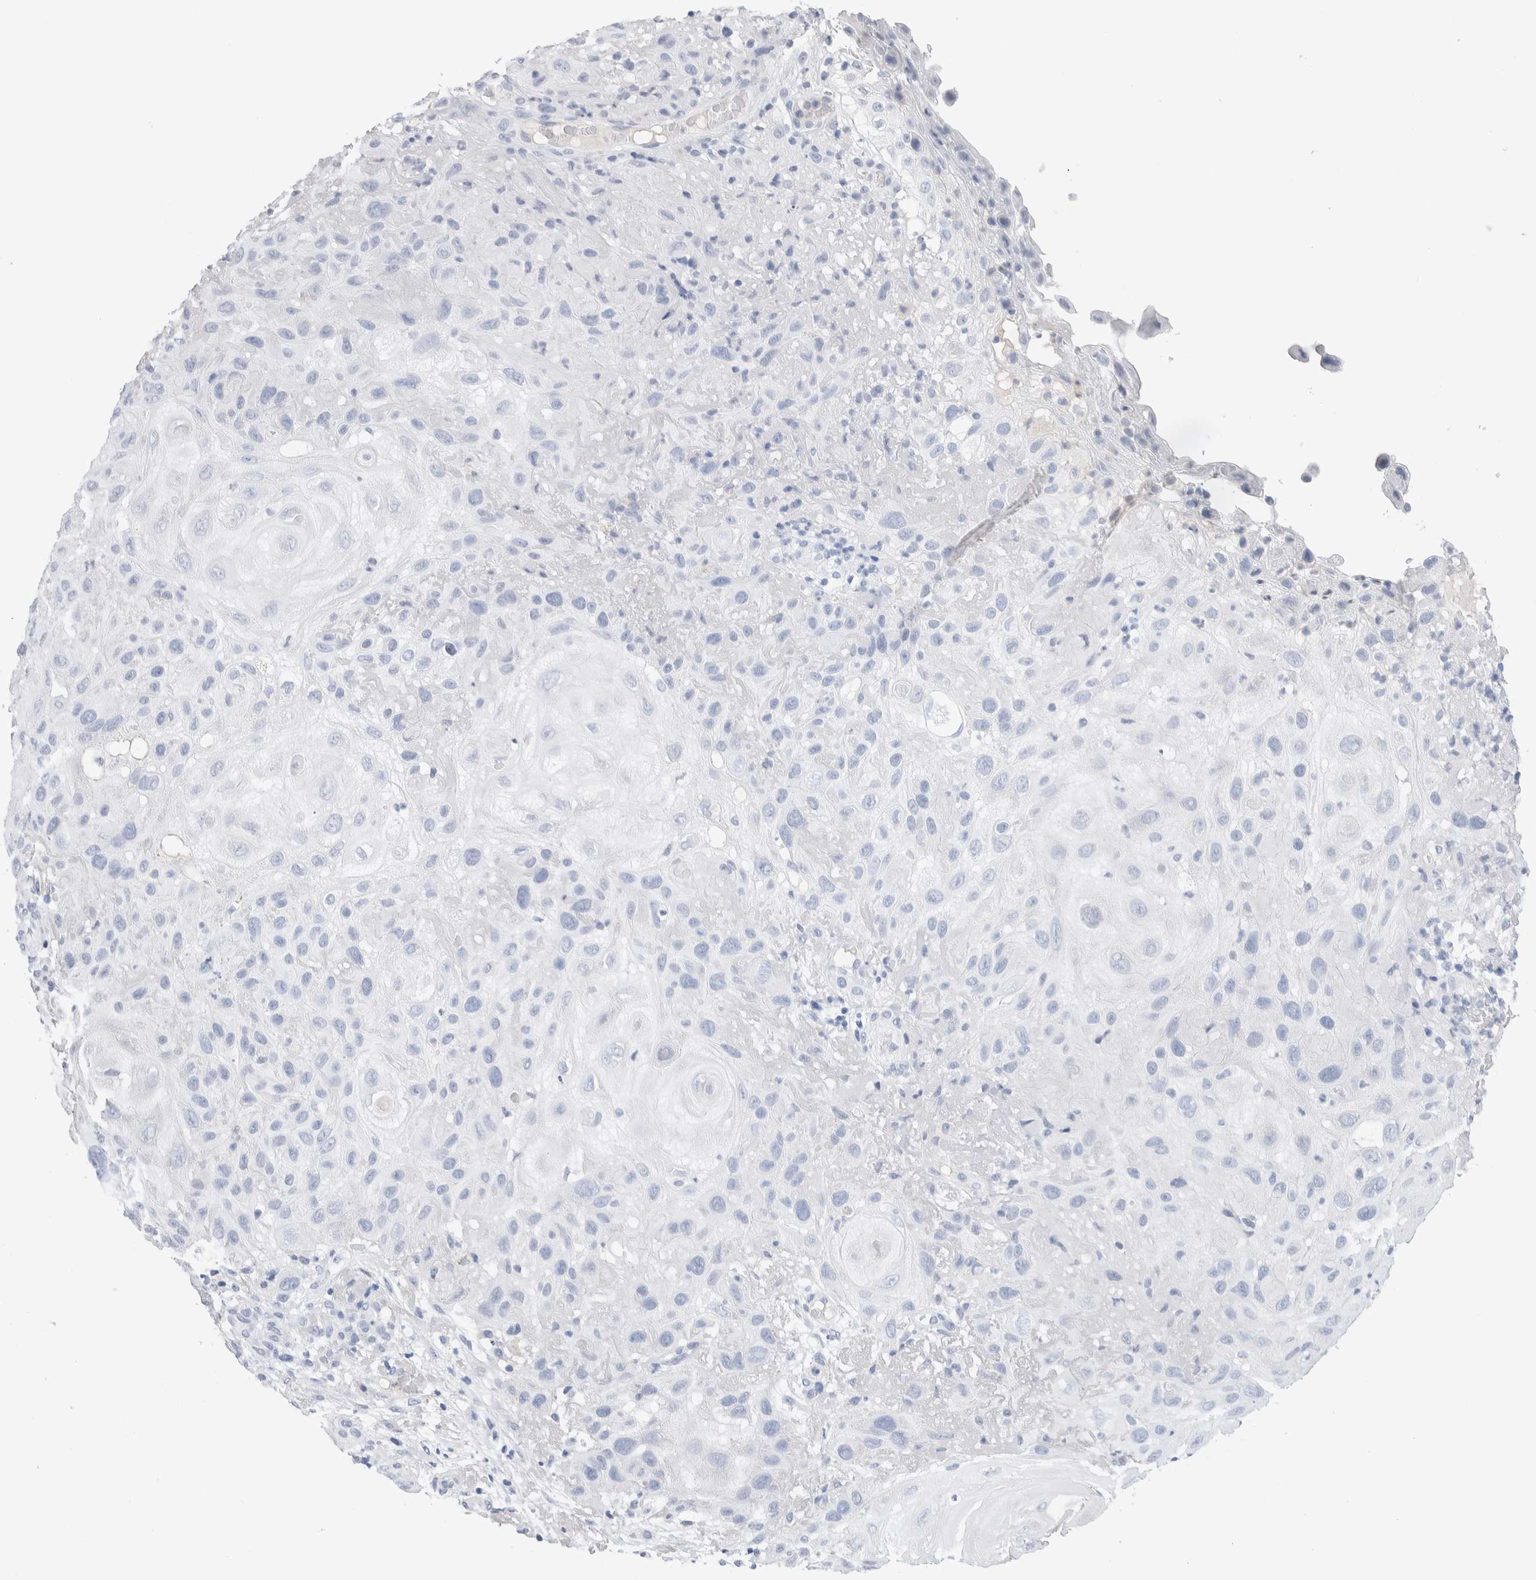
{"staining": {"intensity": "negative", "quantity": "none", "location": "none"}, "tissue": "skin cancer", "cell_type": "Tumor cells", "image_type": "cancer", "snomed": [{"axis": "morphology", "description": "Squamous cell carcinoma, NOS"}, {"axis": "topography", "description": "Skin"}], "caption": "IHC of skin squamous cell carcinoma exhibits no expression in tumor cells. (Immunohistochemistry (ihc), brightfield microscopy, high magnification).", "gene": "GDA", "patient": {"sex": "female", "age": 96}}